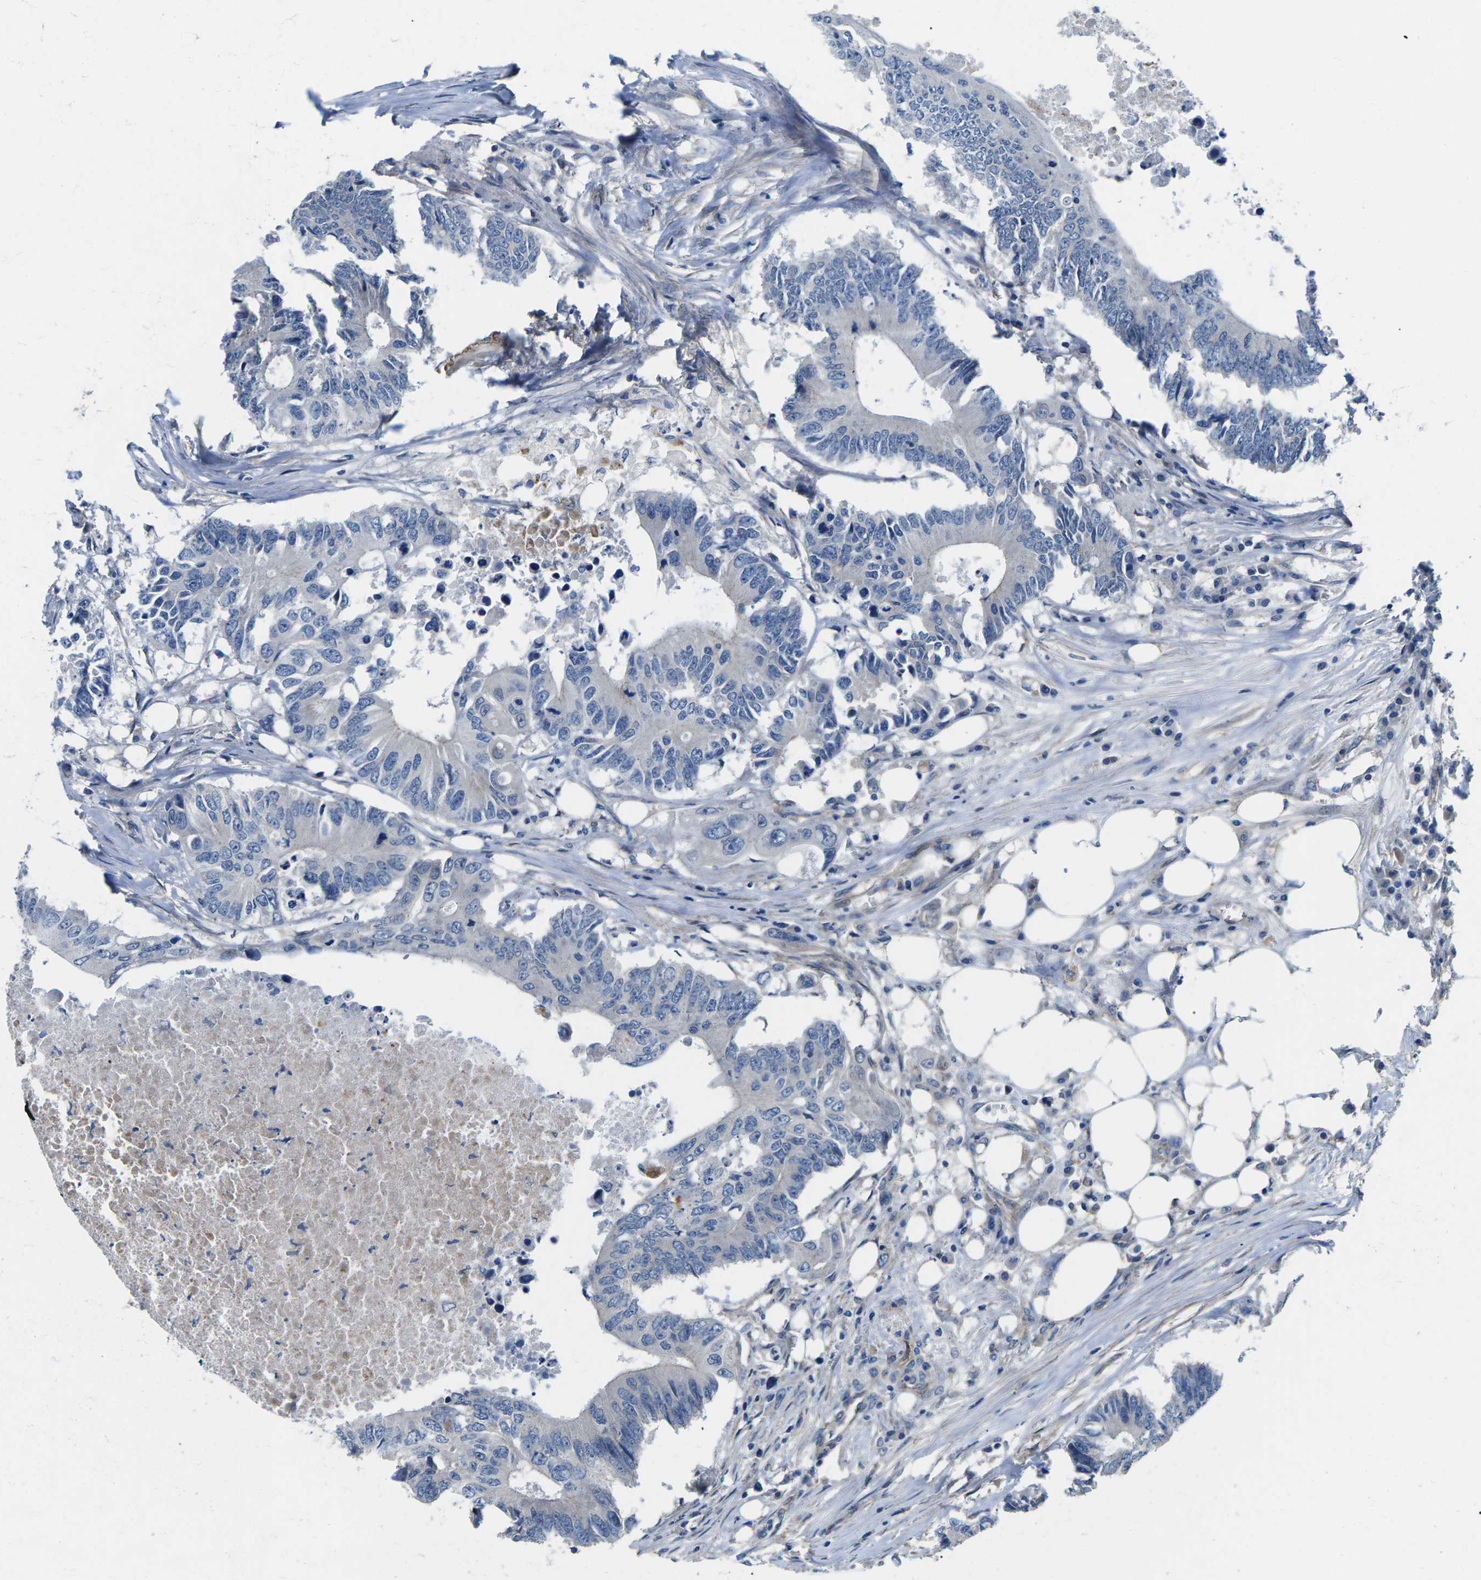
{"staining": {"intensity": "negative", "quantity": "none", "location": "none"}, "tissue": "colorectal cancer", "cell_type": "Tumor cells", "image_type": "cancer", "snomed": [{"axis": "morphology", "description": "Adenocarcinoma, NOS"}, {"axis": "topography", "description": "Colon"}], "caption": "Colorectal adenocarcinoma was stained to show a protein in brown. There is no significant positivity in tumor cells.", "gene": "CTNND1", "patient": {"sex": "male", "age": 71}}